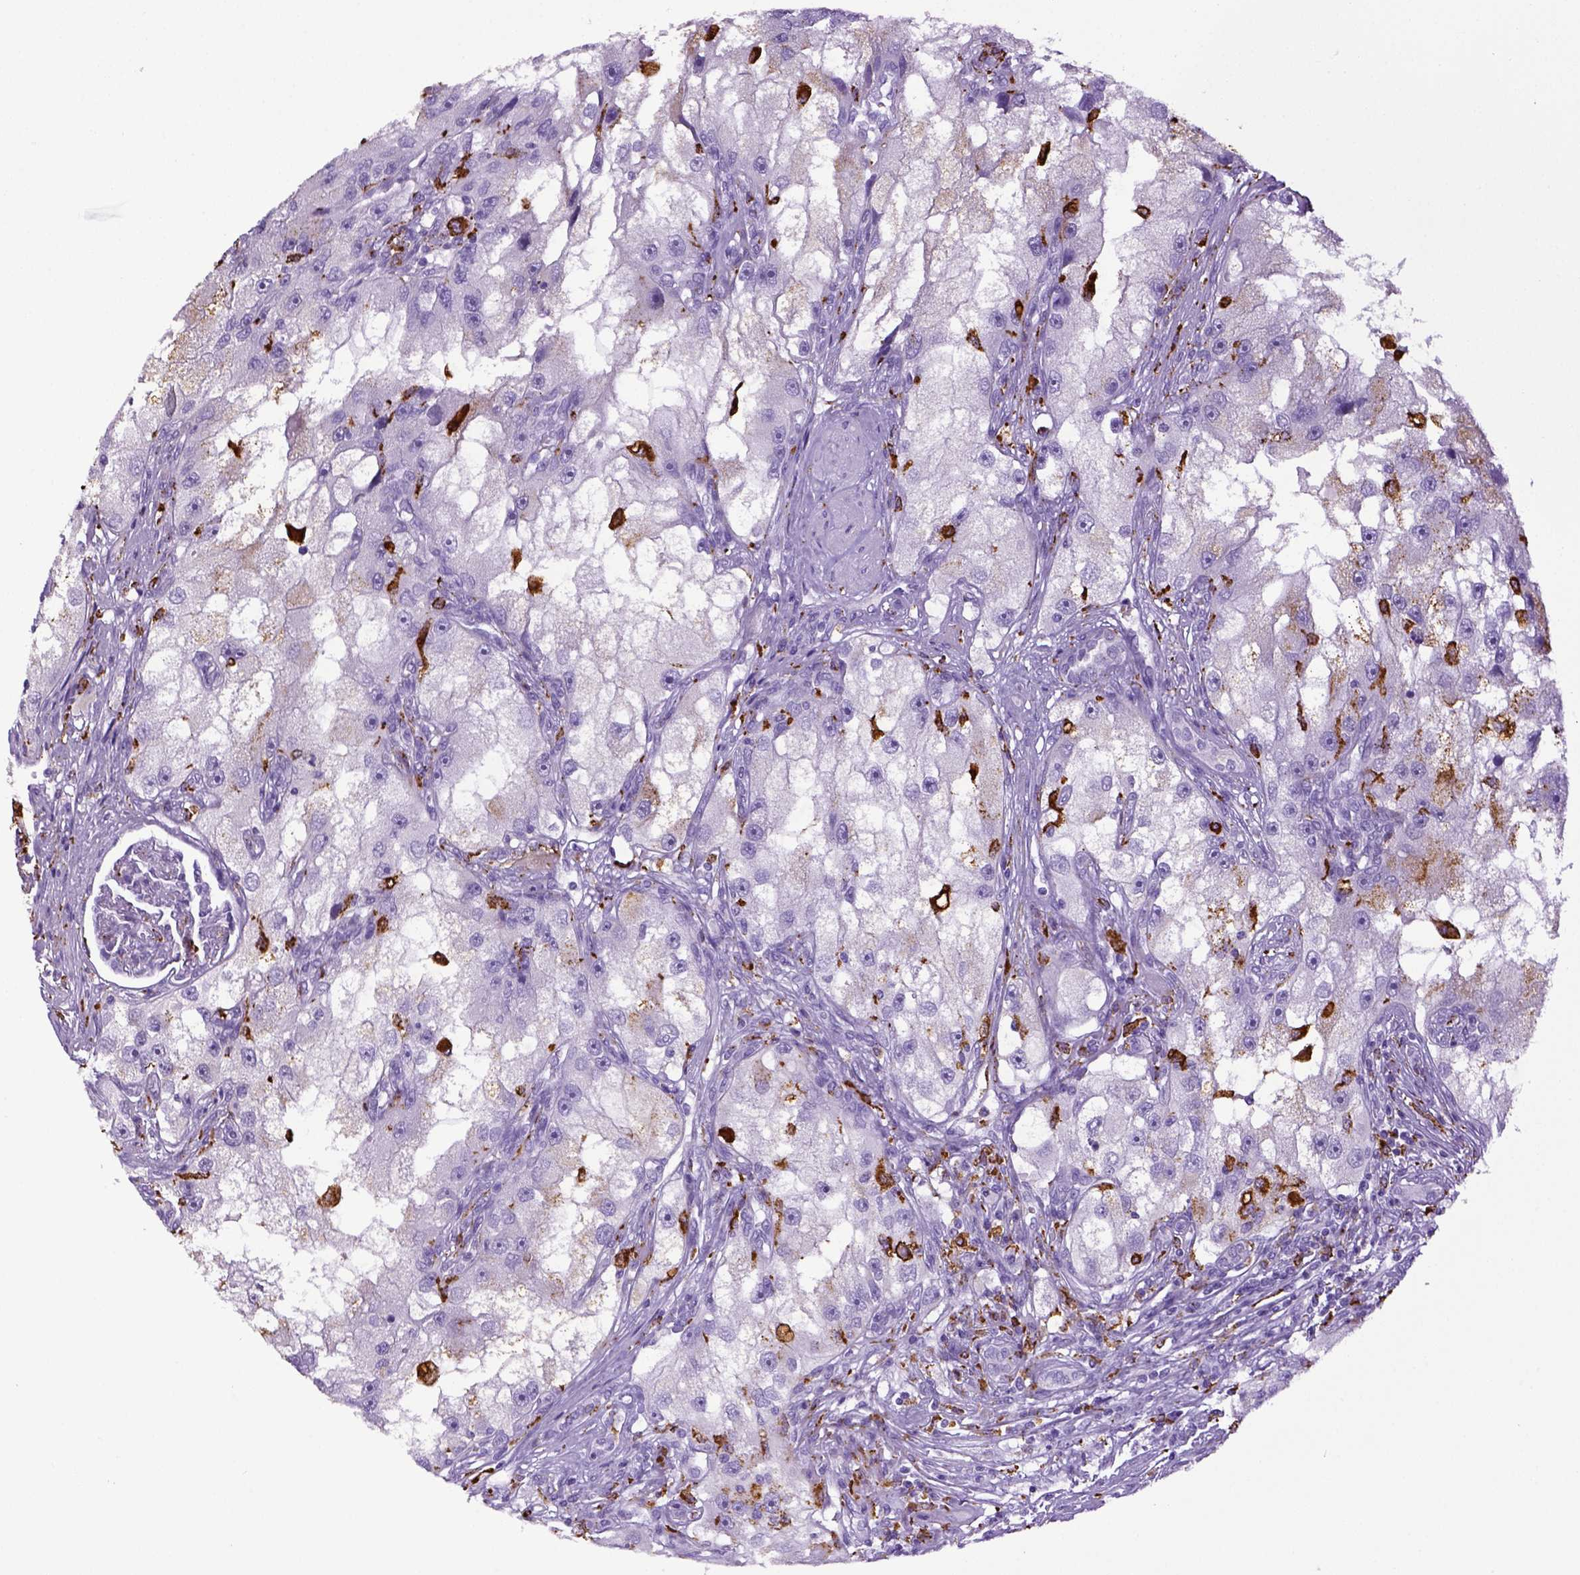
{"staining": {"intensity": "negative", "quantity": "none", "location": "none"}, "tissue": "renal cancer", "cell_type": "Tumor cells", "image_type": "cancer", "snomed": [{"axis": "morphology", "description": "Adenocarcinoma, NOS"}, {"axis": "topography", "description": "Kidney"}], "caption": "A high-resolution histopathology image shows immunohistochemistry staining of renal cancer, which displays no significant positivity in tumor cells.", "gene": "CD68", "patient": {"sex": "male", "age": 63}}